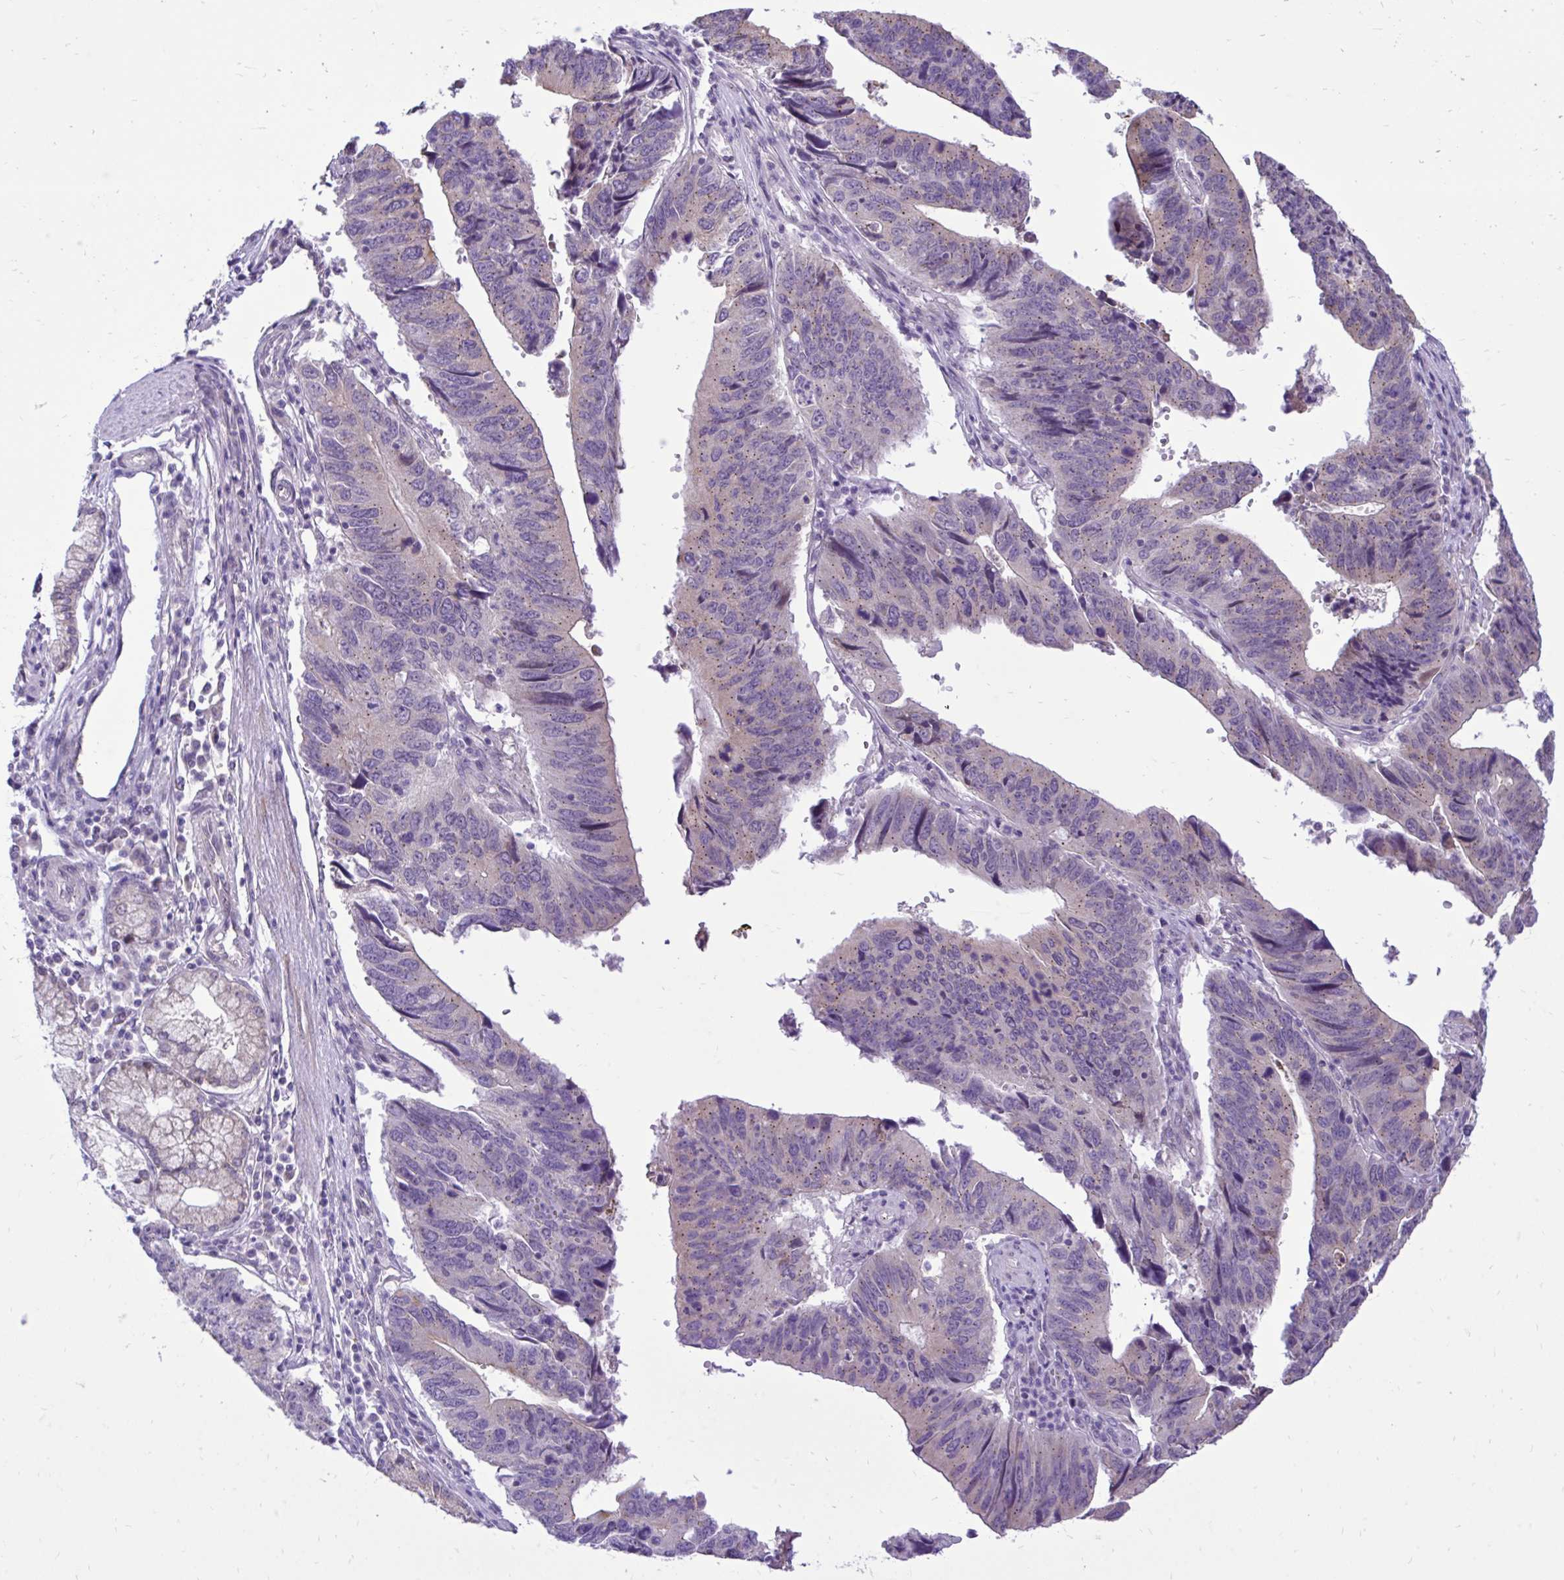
{"staining": {"intensity": "weak", "quantity": "25%-75%", "location": "cytoplasmic/membranous"}, "tissue": "stomach cancer", "cell_type": "Tumor cells", "image_type": "cancer", "snomed": [{"axis": "morphology", "description": "Adenocarcinoma, NOS"}, {"axis": "topography", "description": "Stomach"}], "caption": "Stomach cancer (adenocarcinoma) was stained to show a protein in brown. There is low levels of weak cytoplasmic/membranous staining in about 25%-75% of tumor cells.", "gene": "CEACAM18", "patient": {"sex": "male", "age": 59}}